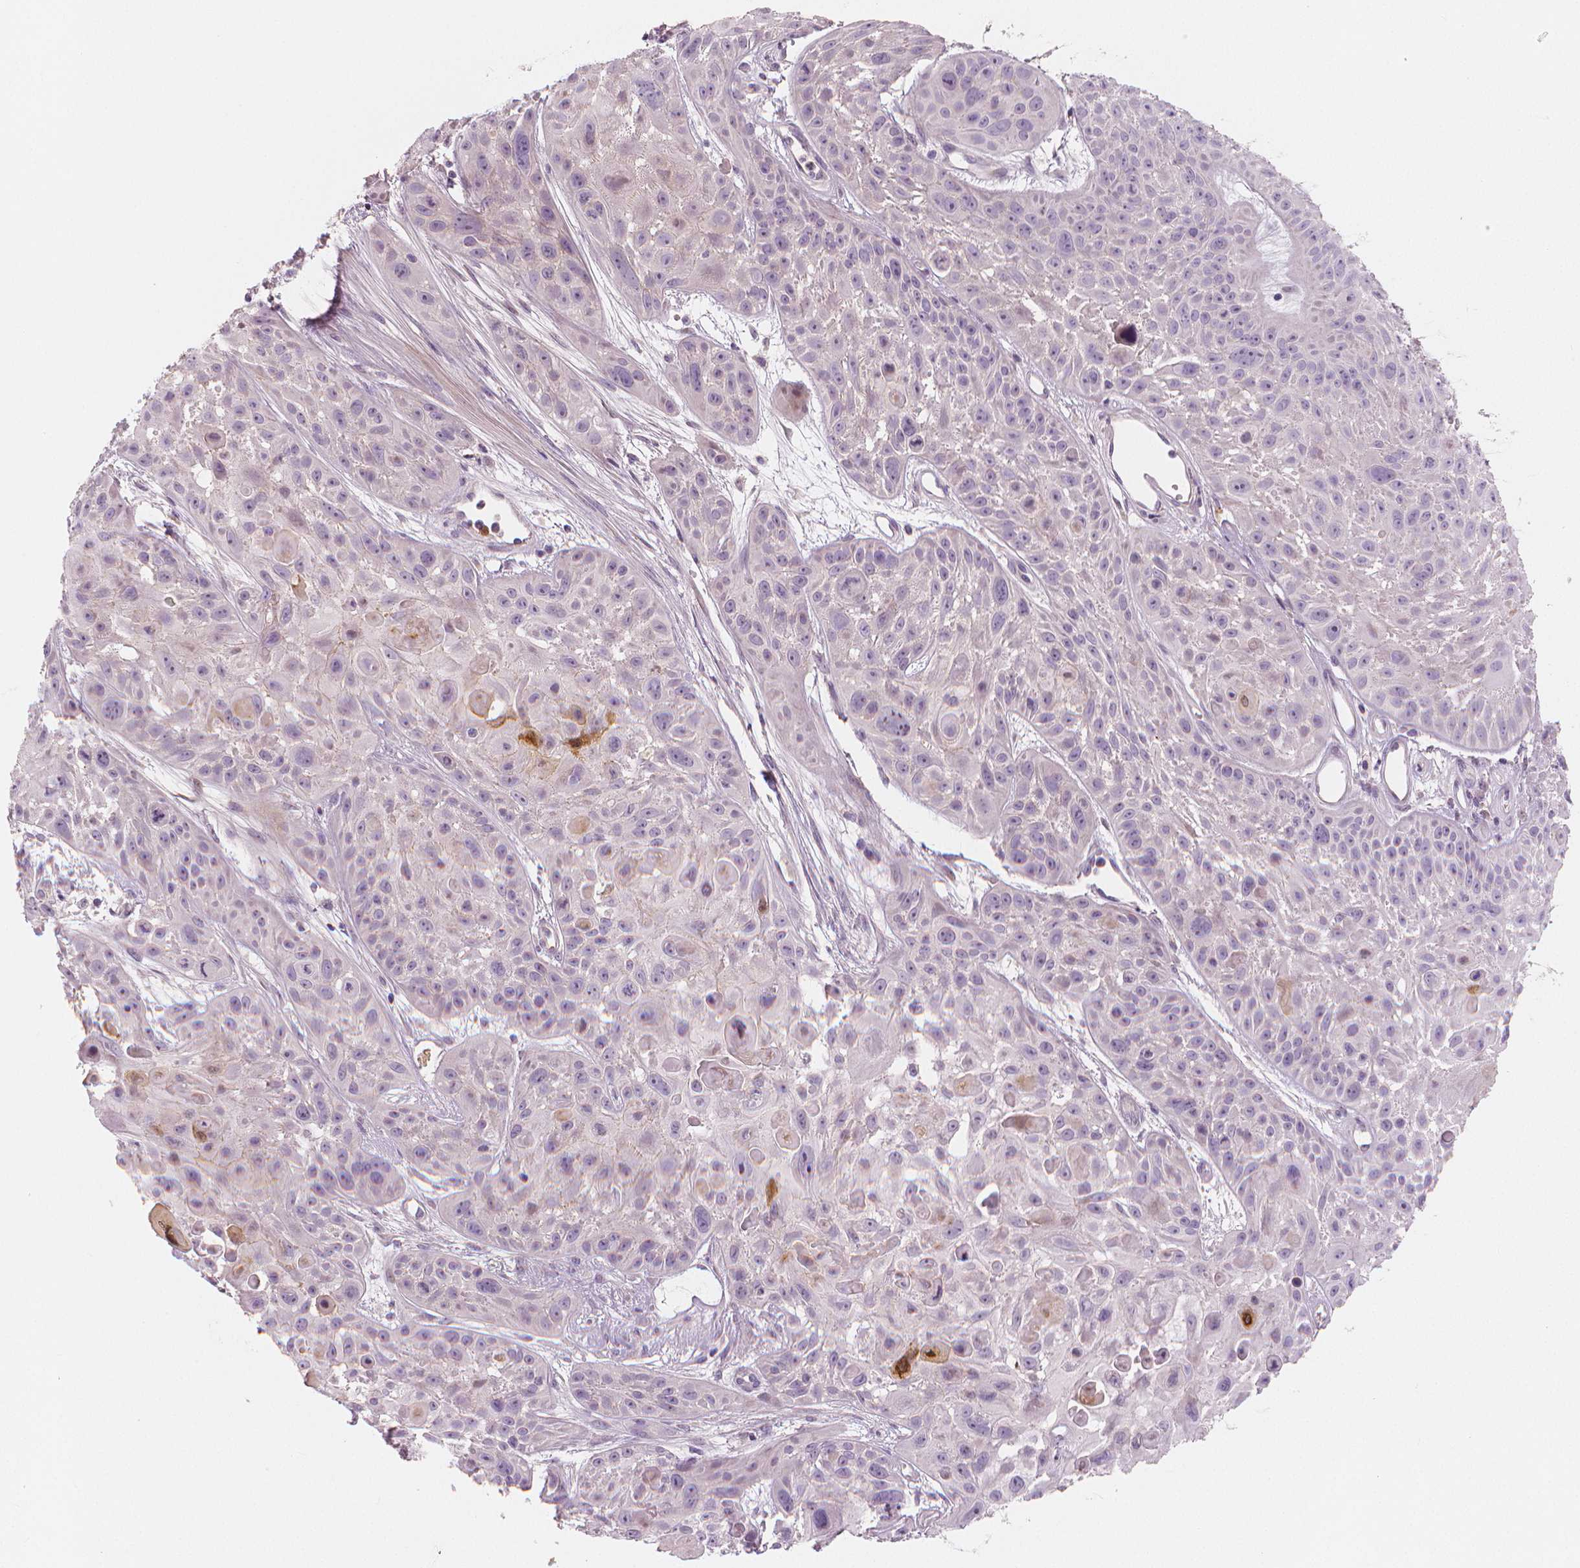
{"staining": {"intensity": "negative", "quantity": "none", "location": "none"}, "tissue": "skin cancer", "cell_type": "Tumor cells", "image_type": "cancer", "snomed": [{"axis": "morphology", "description": "Squamous cell carcinoma, NOS"}, {"axis": "topography", "description": "Skin"}, {"axis": "topography", "description": "Anal"}], "caption": "Image shows no protein expression in tumor cells of skin squamous cell carcinoma tissue.", "gene": "RNASE7", "patient": {"sex": "female", "age": 75}}